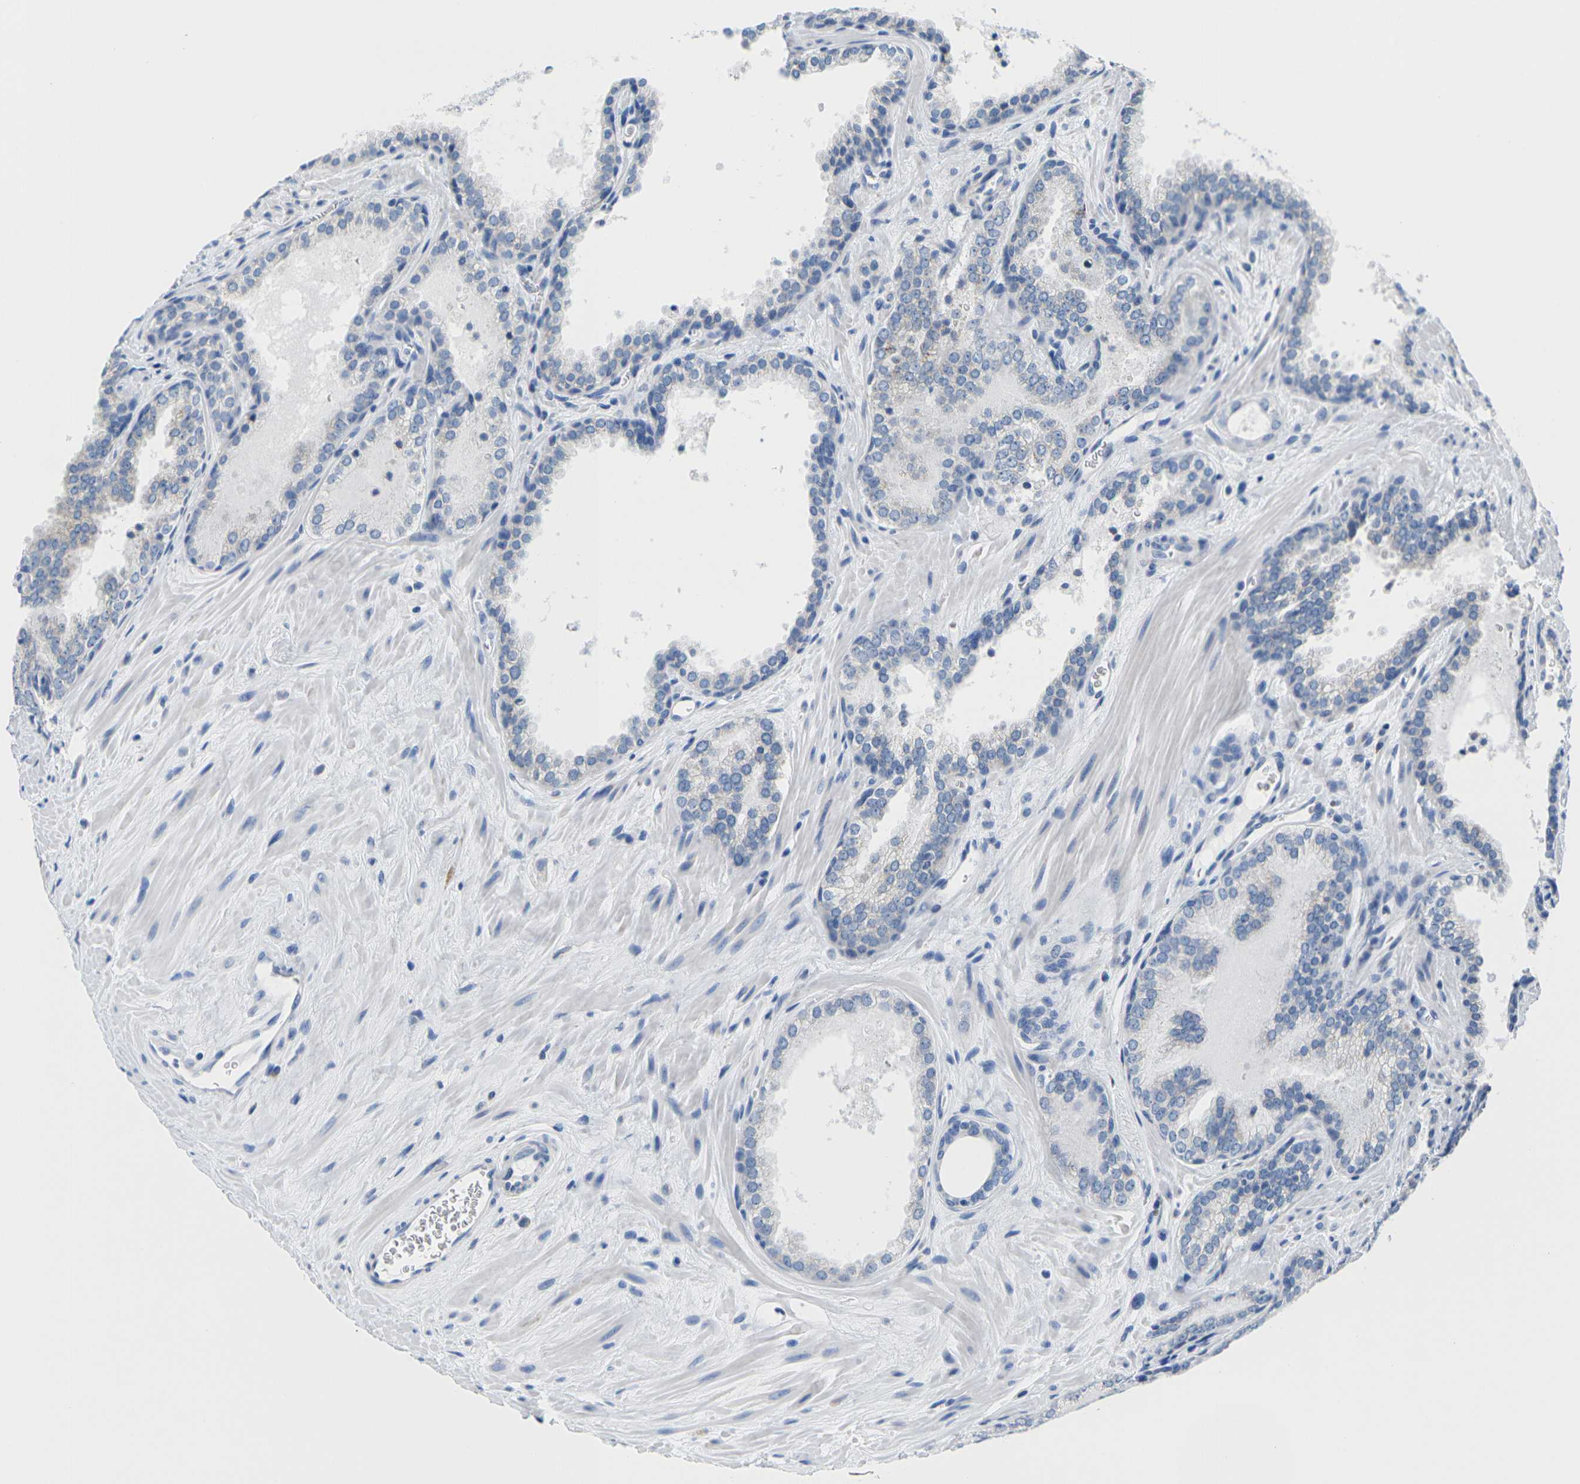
{"staining": {"intensity": "negative", "quantity": "none", "location": "none"}, "tissue": "prostate cancer", "cell_type": "Tumor cells", "image_type": "cancer", "snomed": [{"axis": "morphology", "description": "Adenocarcinoma, Low grade"}, {"axis": "topography", "description": "Prostate"}], "caption": "Immunohistochemistry (IHC) of prostate low-grade adenocarcinoma demonstrates no expression in tumor cells.", "gene": "TMEM204", "patient": {"sex": "male", "age": 60}}